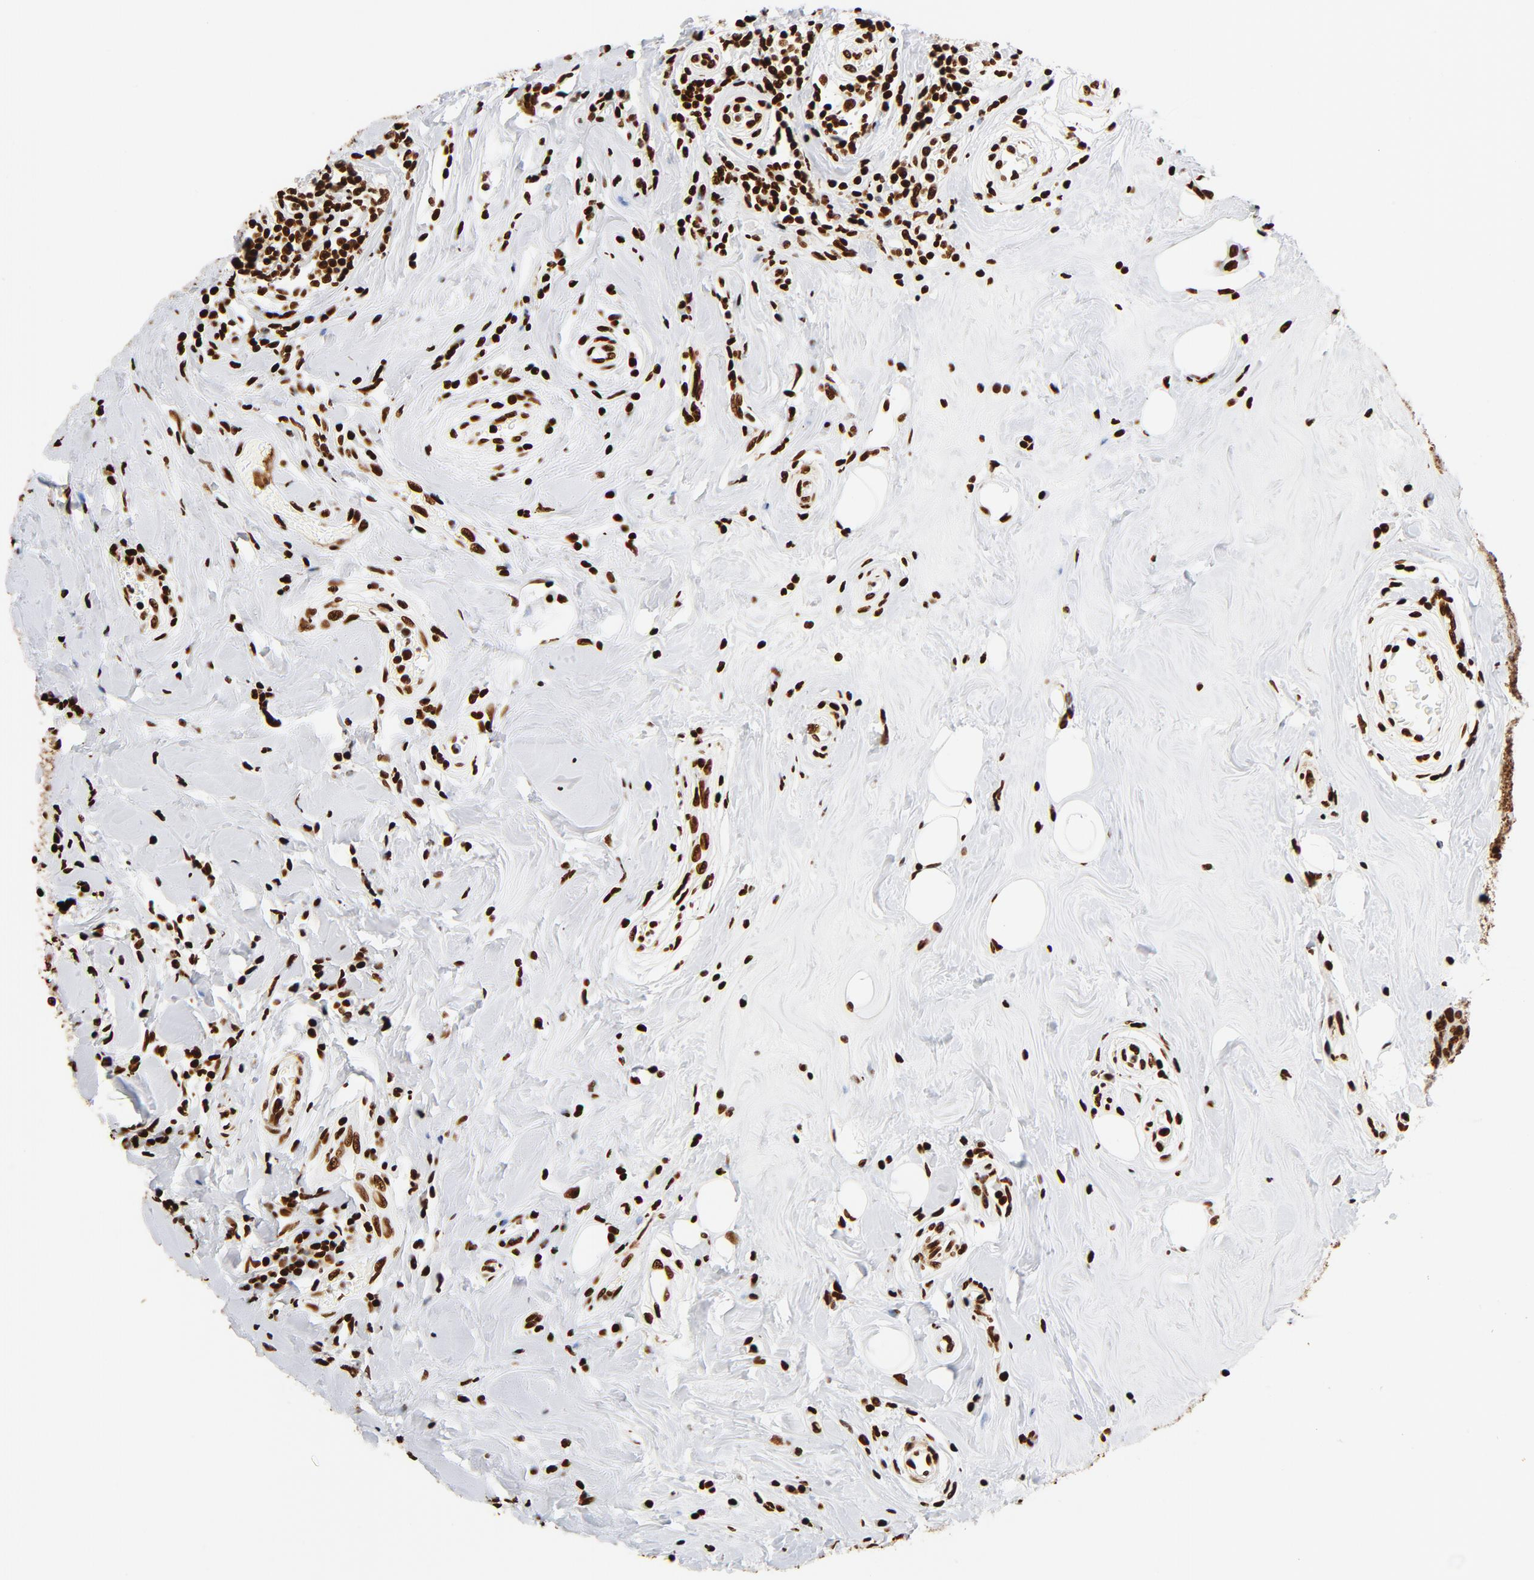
{"staining": {"intensity": "strong", "quantity": ">75%", "location": "nuclear"}, "tissue": "breast cancer", "cell_type": "Tumor cells", "image_type": "cancer", "snomed": [{"axis": "morphology", "description": "Duct carcinoma"}, {"axis": "topography", "description": "Breast"}], "caption": "Brown immunohistochemical staining in breast cancer (invasive ductal carcinoma) displays strong nuclear expression in about >75% of tumor cells. The staining was performed using DAB, with brown indicating positive protein expression. Nuclei are stained blue with hematoxylin.", "gene": "XRCC6", "patient": {"sex": "female", "age": 27}}